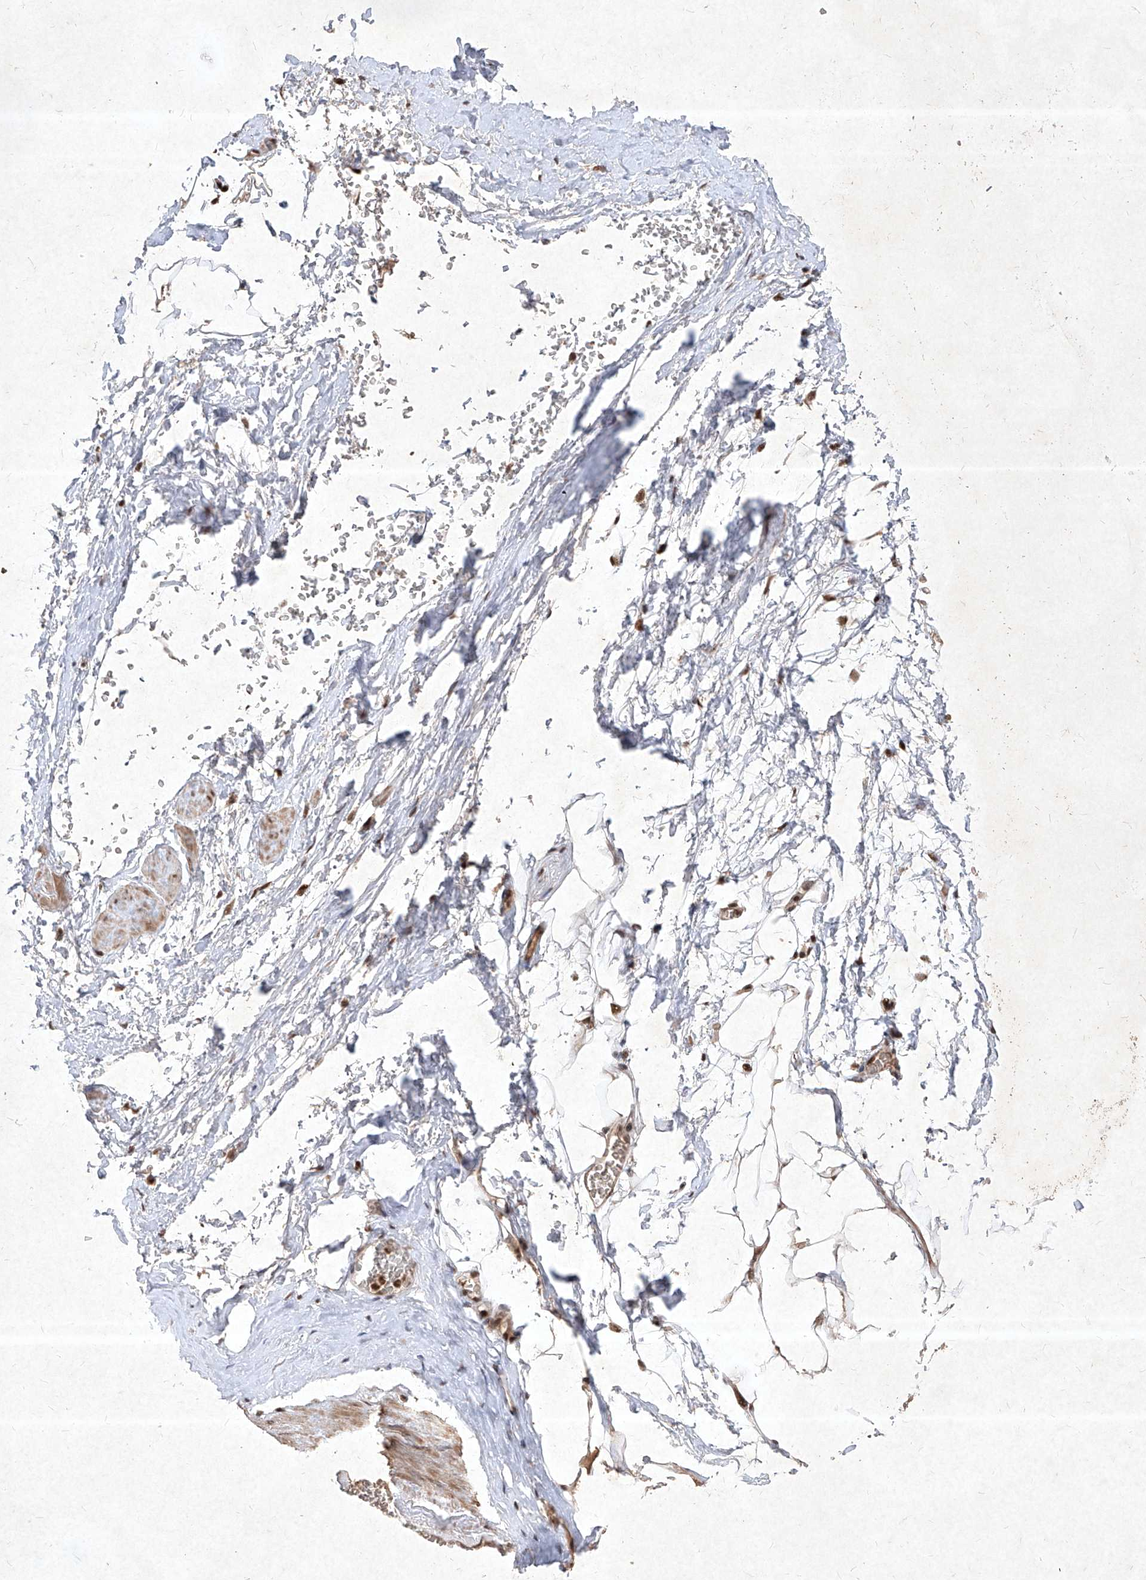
{"staining": {"intensity": "weak", "quantity": "25%-75%", "location": "cytoplasmic/membranous,nuclear"}, "tissue": "adipose tissue", "cell_type": "Adipocytes", "image_type": "normal", "snomed": [{"axis": "morphology", "description": "Normal tissue, NOS"}, {"axis": "morphology", "description": "Adenocarcinoma, Low grade"}, {"axis": "topography", "description": "Prostate"}, {"axis": "topography", "description": "Peripheral nerve tissue"}], "caption": "Adipocytes display low levels of weak cytoplasmic/membranous,nuclear staining in about 25%-75% of cells in normal human adipose tissue. The staining was performed using DAB to visualize the protein expression in brown, while the nuclei were stained in blue with hematoxylin (Magnification: 20x).", "gene": "IRF2", "patient": {"sex": "male", "age": 63}}